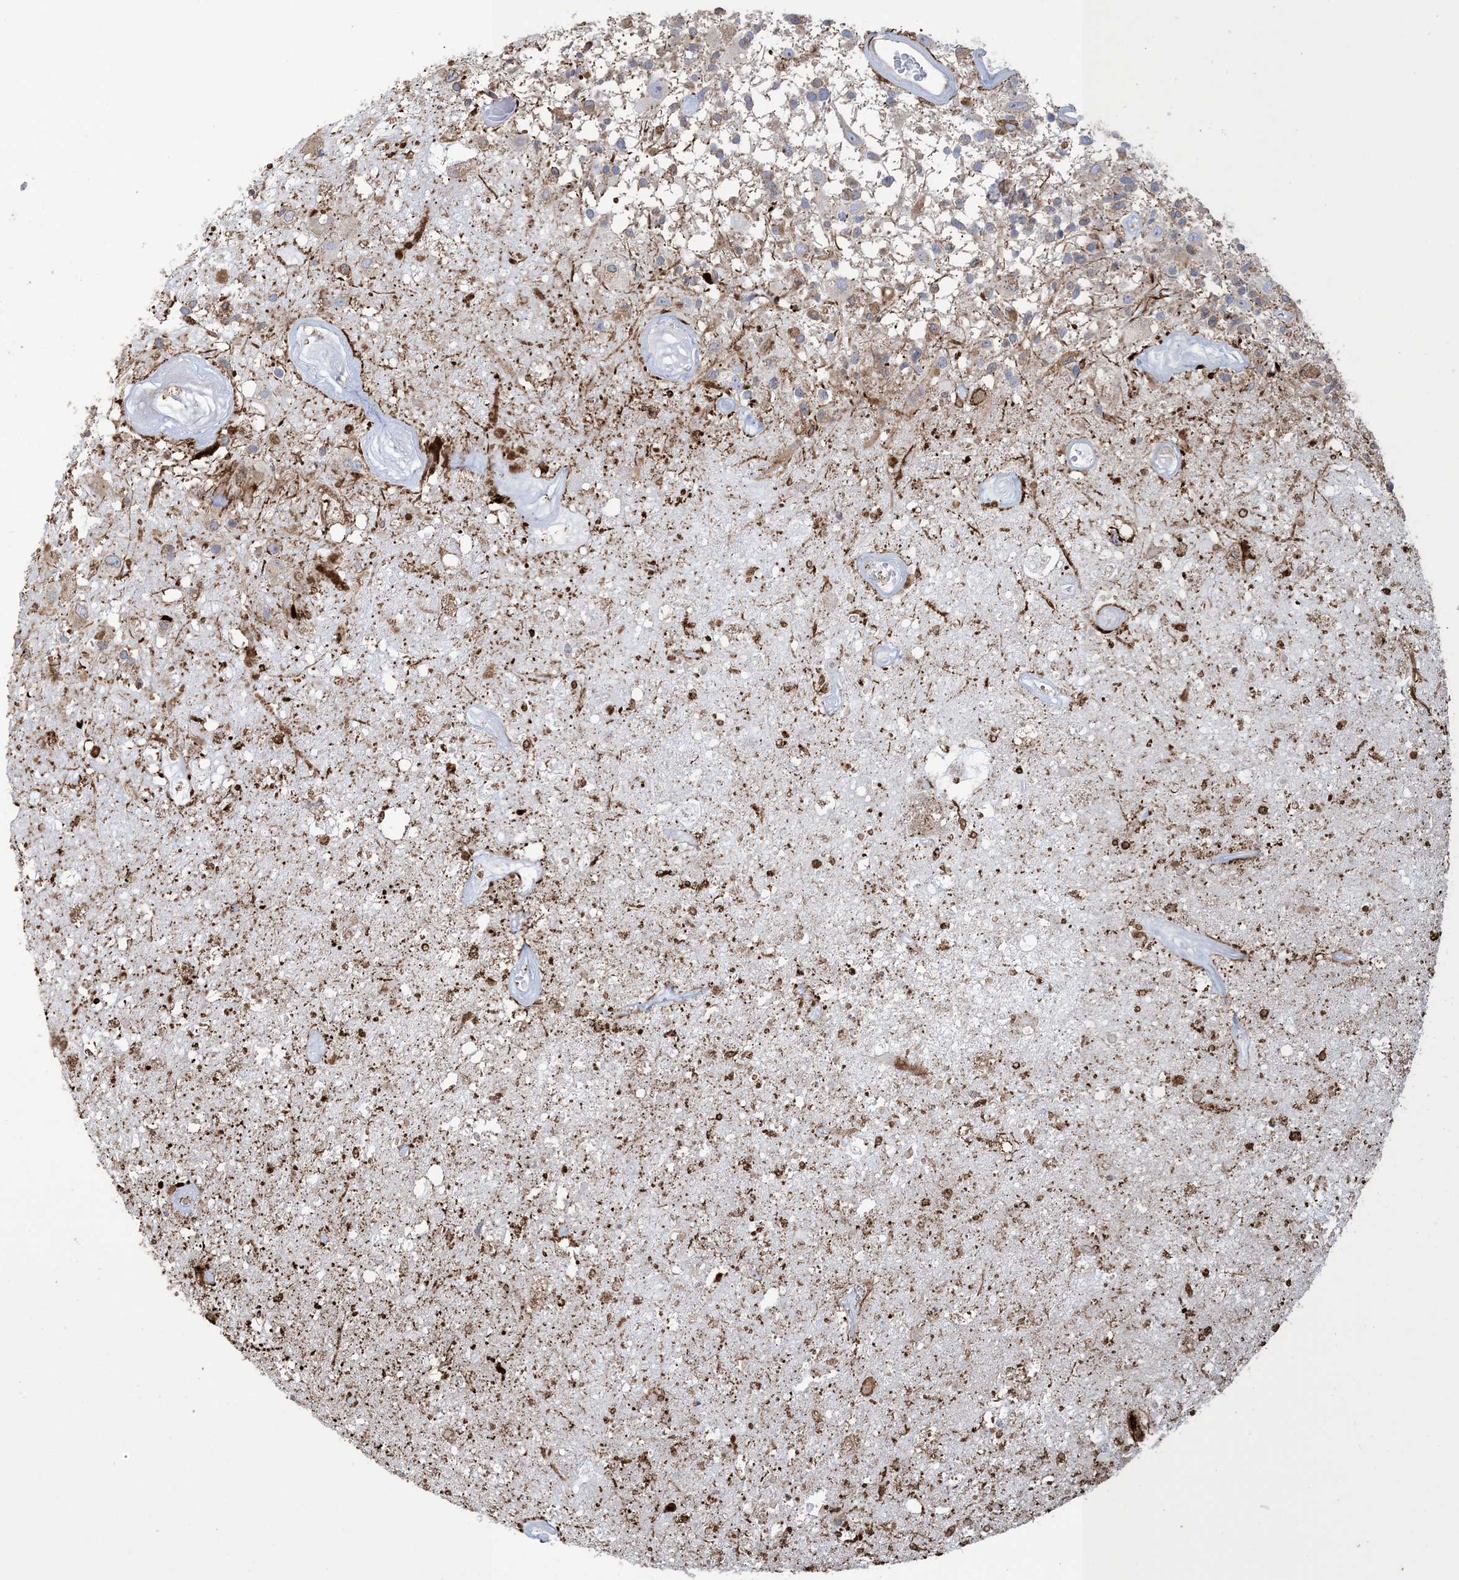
{"staining": {"intensity": "moderate", "quantity": "25%-75%", "location": "cytoplasmic/membranous"}, "tissue": "glioma", "cell_type": "Tumor cells", "image_type": "cancer", "snomed": [{"axis": "morphology", "description": "Glioma, malignant, High grade"}, {"axis": "morphology", "description": "Glioblastoma, NOS"}, {"axis": "topography", "description": "Brain"}], "caption": "Immunohistochemistry image of glioblastoma stained for a protein (brown), which exhibits medium levels of moderate cytoplasmic/membranous staining in about 25%-75% of tumor cells.", "gene": "SHANK1", "patient": {"sex": "male", "age": 60}}